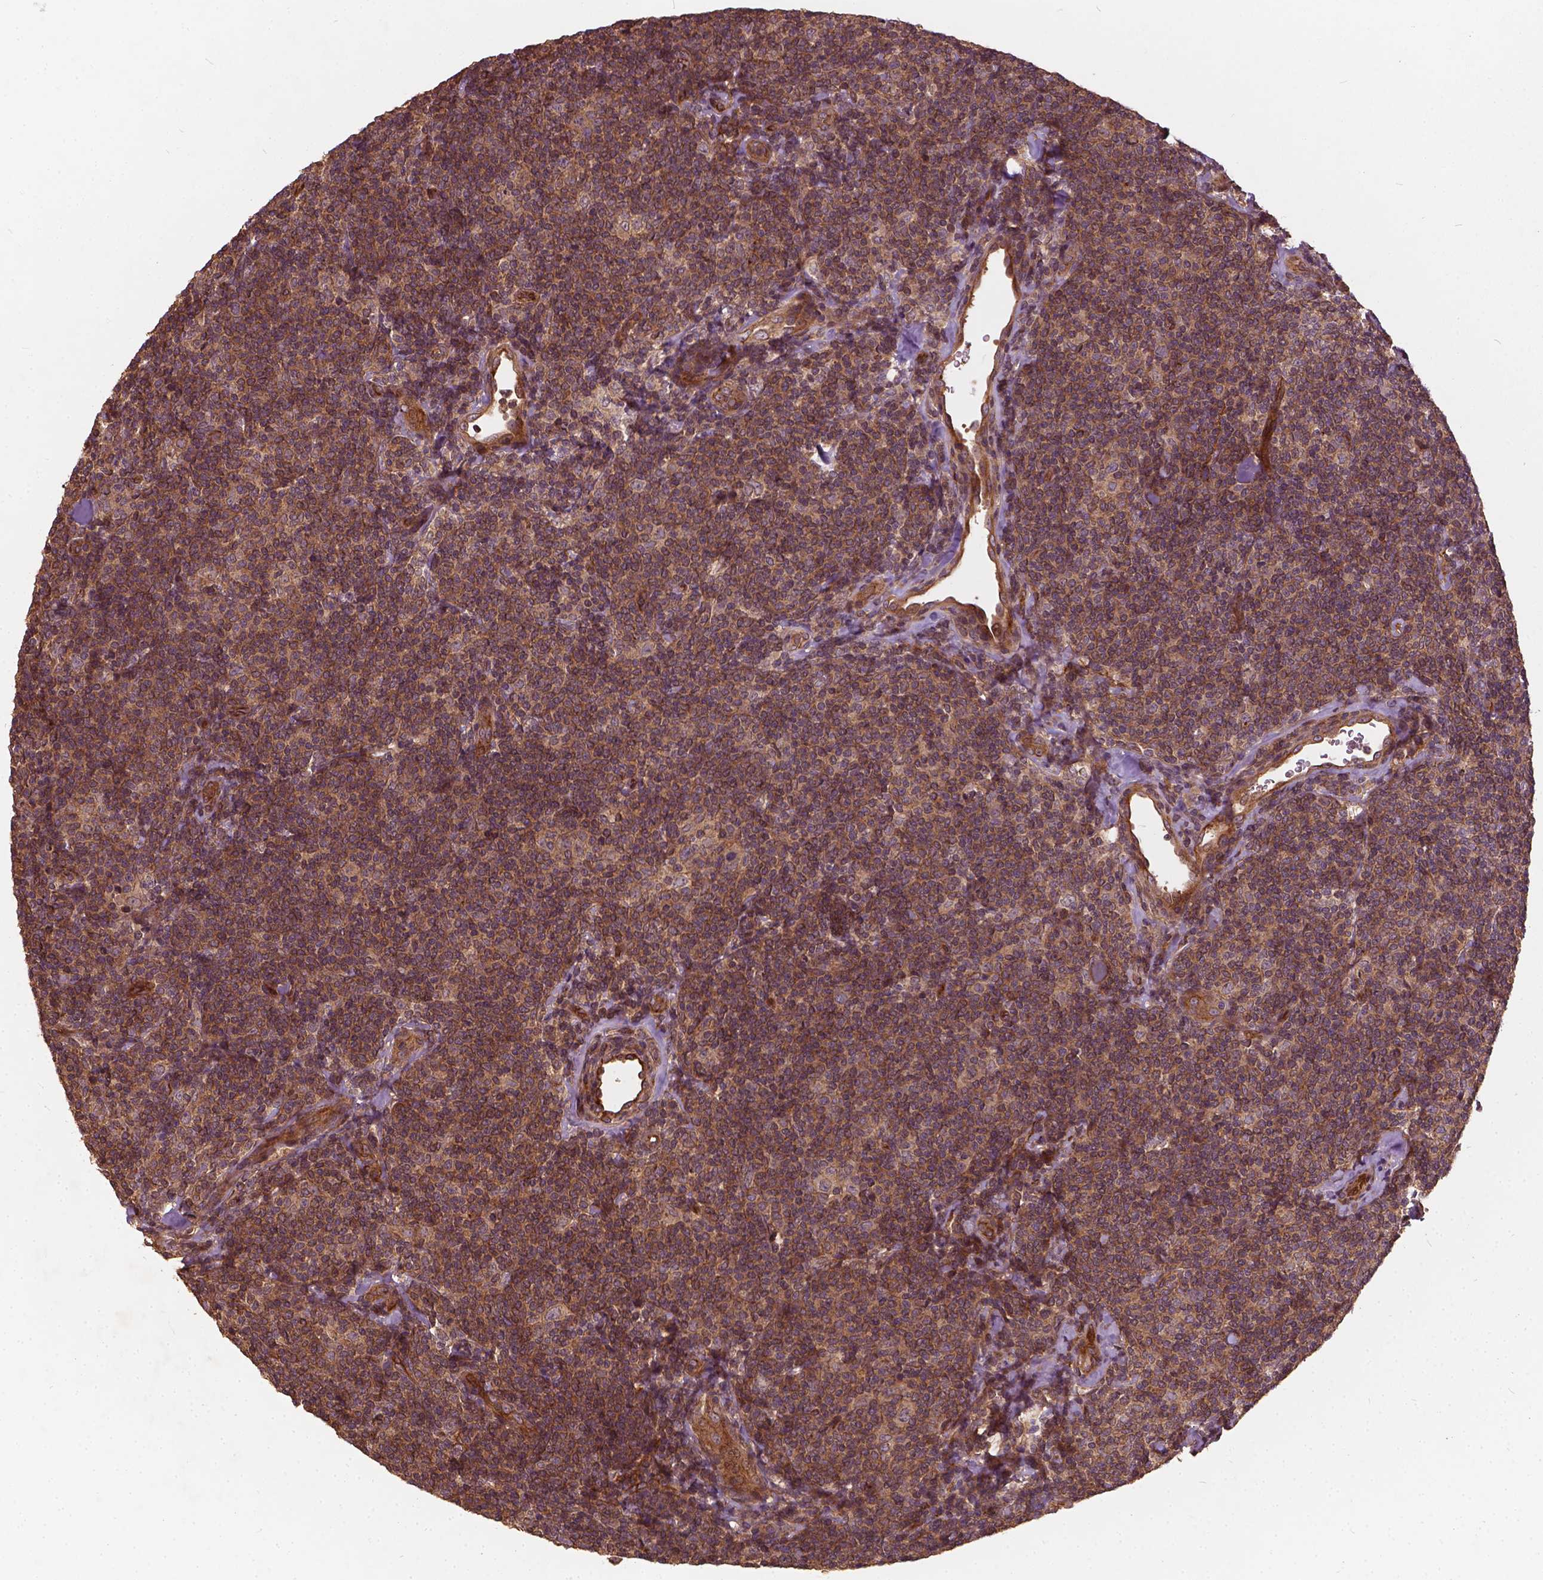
{"staining": {"intensity": "moderate", "quantity": ">75%", "location": "cytoplasmic/membranous"}, "tissue": "lymphoma", "cell_type": "Tumor cells", "image_type": "cancer", "snomed": [{"axis": "morphology", "description": "Malignant lymphoma, non-Hodgkin's type, Low grade"}, {"axis": "topography", "description": "Lymph node"}], "caption": "Protein staining reveals moderate cytoplasmic/membranous expression in about >75% of tumor cells in low-grade malignant lymphoma, non-Hodgkin's type. The protein is shown in brown color, while the nuclei are stained blue.", "gene": "UBXN2A", "patient": {"sex": "female", "age": 56}}